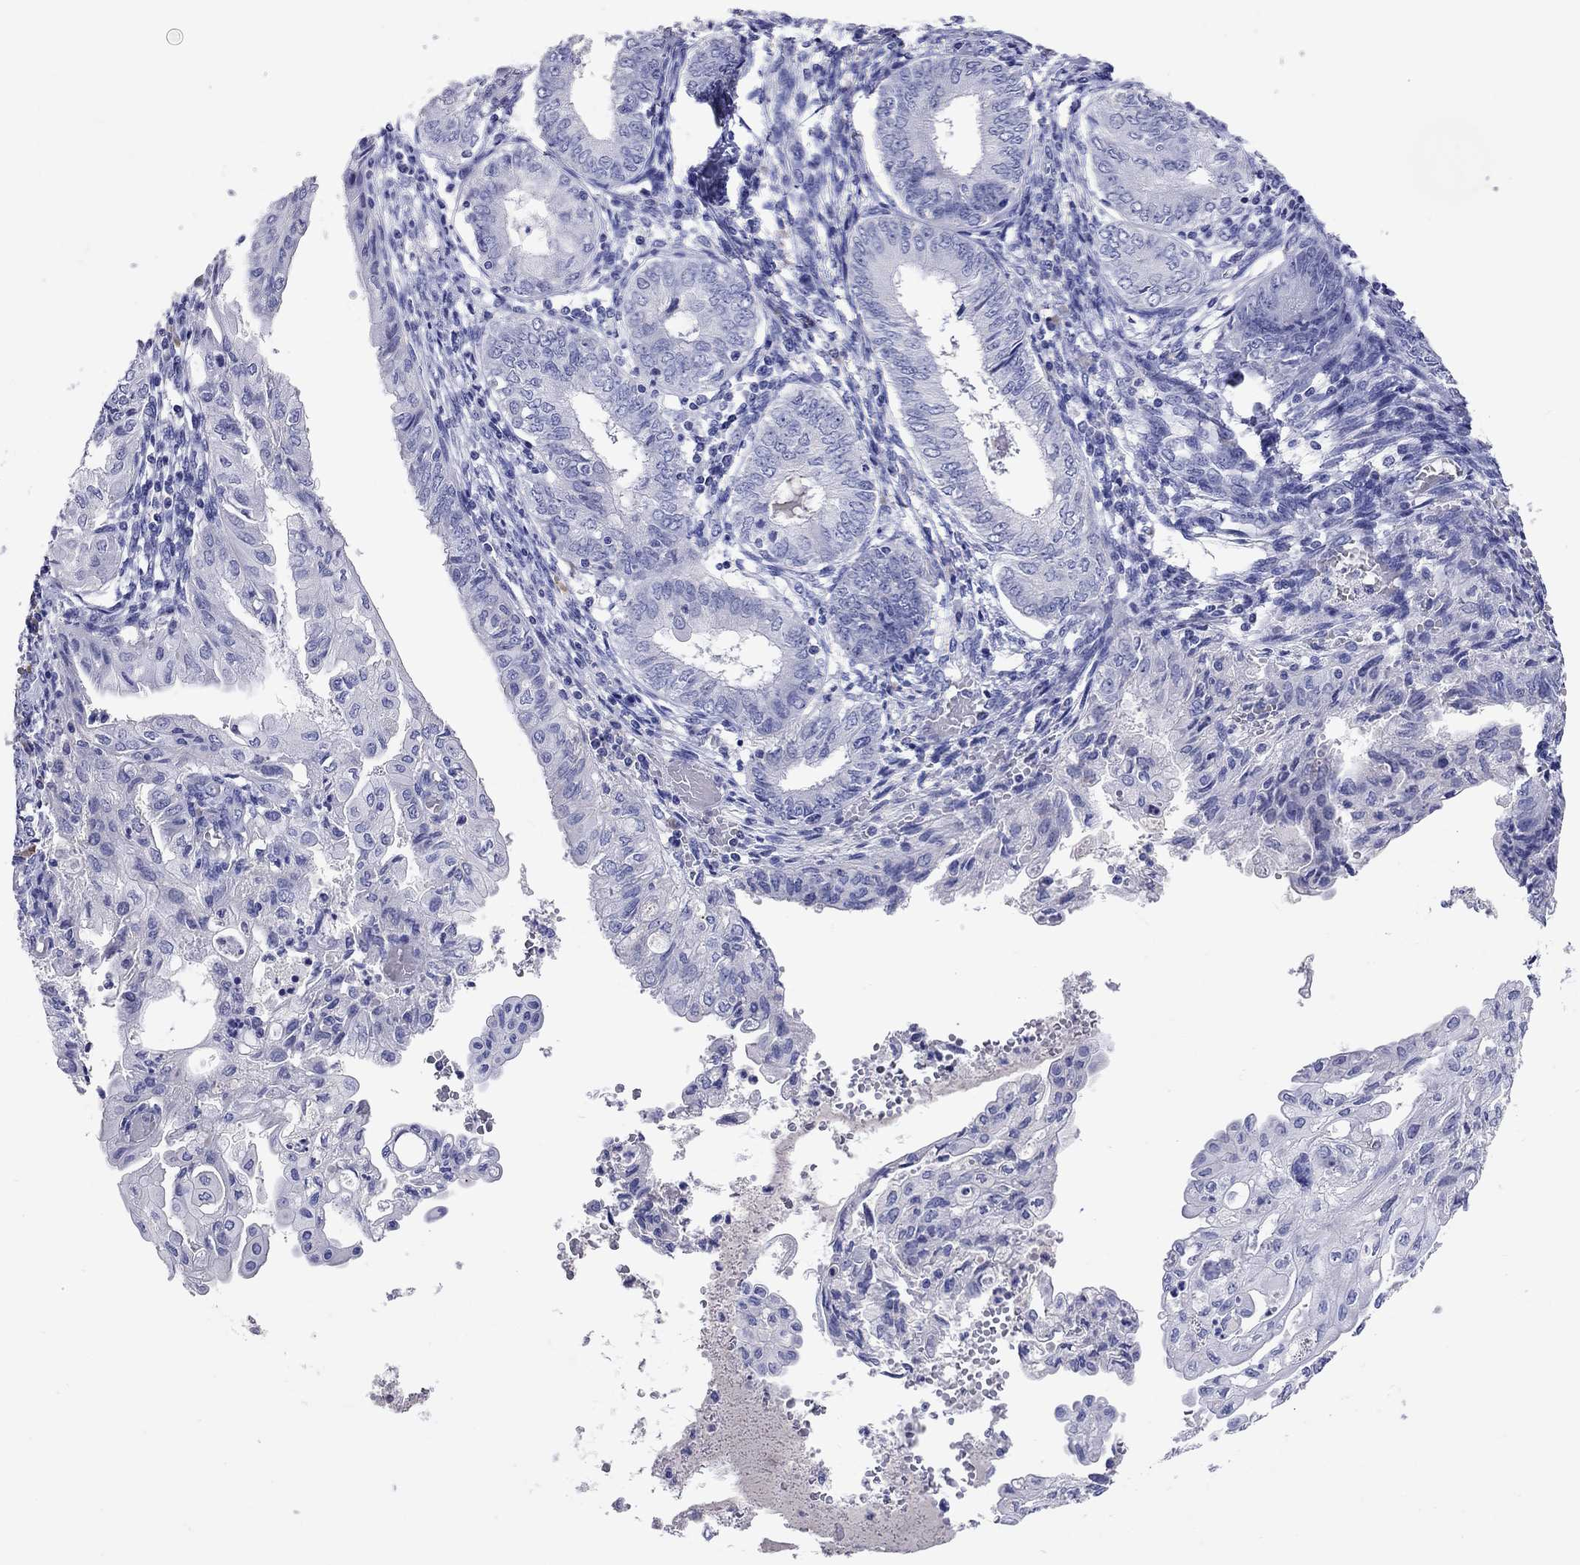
{"staining": {"intensity": "negative", "quantity": "none", "location": "none"}, "tissue": "endometrial cancer", "cell_type": "Tumor cells", "image_type": "cancer", "snomed": [{"axis": "morphology", "description": "Adenocarcinoma, NOS"}, {"axis": "topography", "description": "Endometrium"}], "caption": "Tumor cells are negative for brown protein staining in endometrial cancer (adenocarcinoma).", "gene": "CALHM1", "patient": {"sex": "female", "age": 68}}